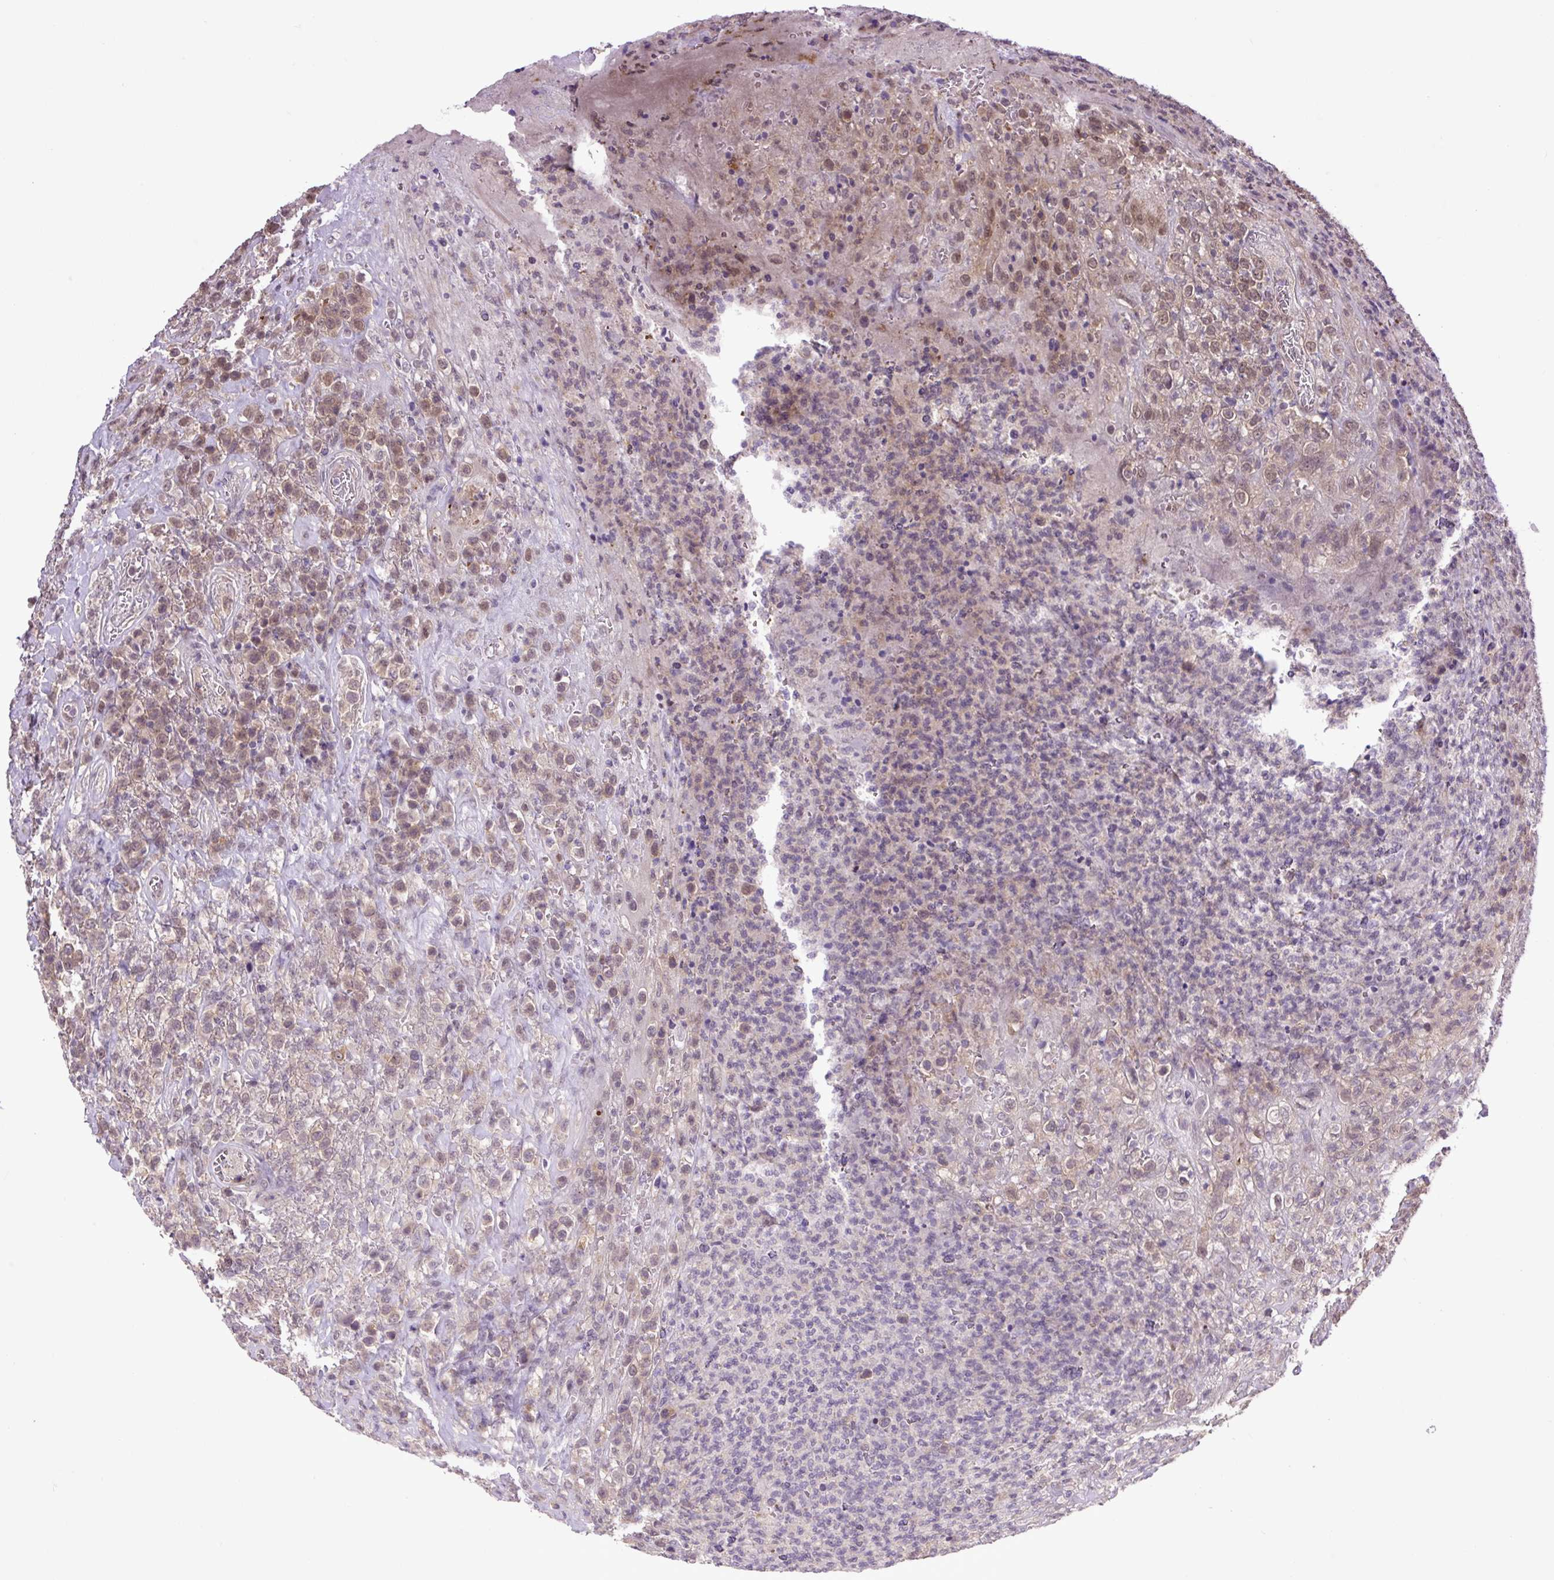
{"staining": {"intensity": "weak", "quantity": "<25%", "location": "nuclear"}, "tissue": "lymphoma", "cell_type": "Tumor cells", "image_type": "cancer", "snomed": [{"axis": "morphology", "description": "Malignant lymphoma, non-Hodgkin's type, High grade"}, {"axis": "topography", "description": "Soft tissue"}], "caption": "Tumor cells are negative for brown protein staining in lymphoma. (Immunohistochemistry (ihc), brightfield microscopy, high magnification).", "gene": "SGTA", "patient": {"sex": "female", "age": 56}}